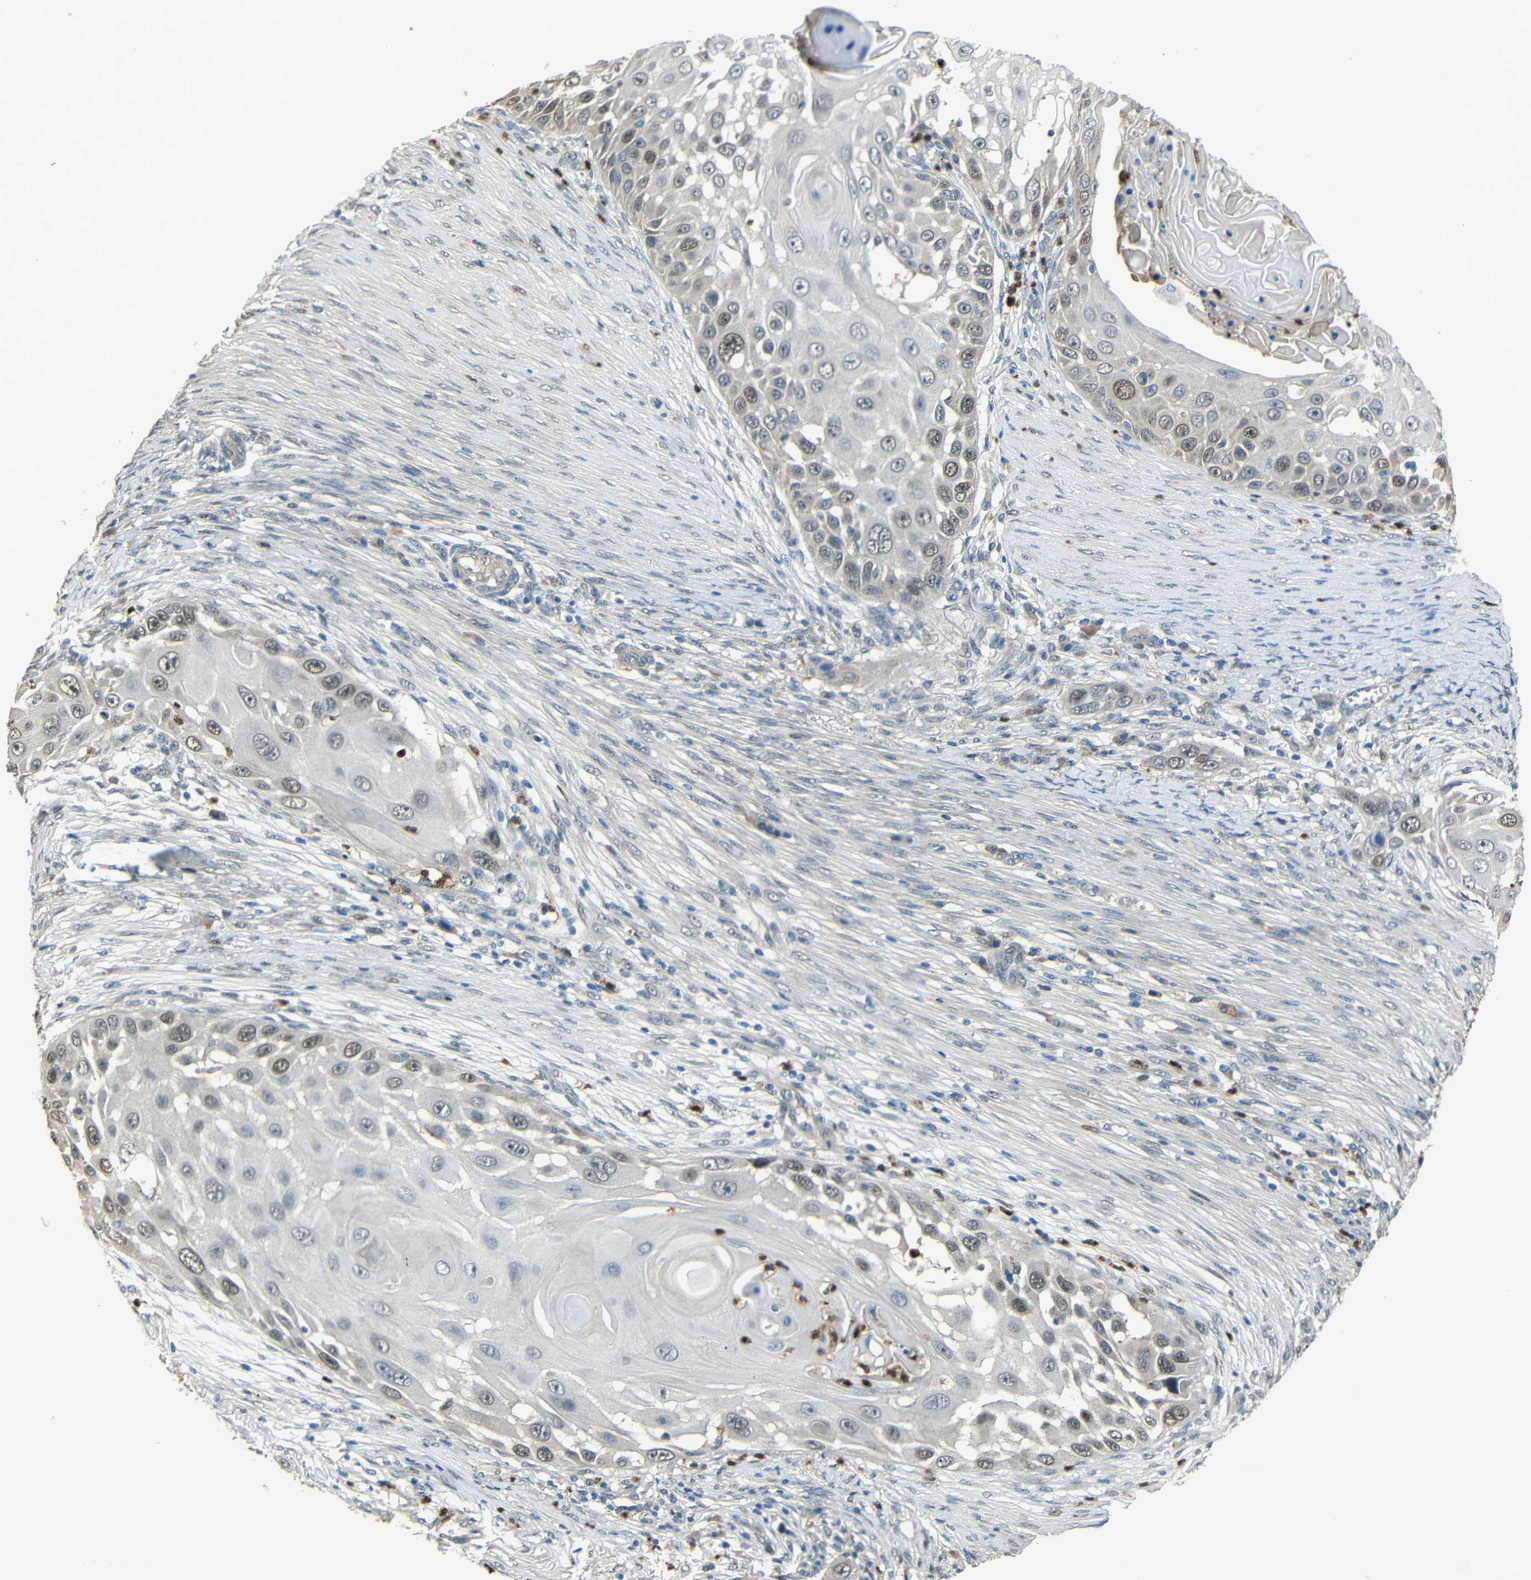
{"staining": {"intensity": "moderate", "quantity": "<25%", "location": "nuclear"}, "tissue": "skin cancer", "cell_type": "Tumor cells", "image_type": "cancer", "snomed": [{"axis": "morphology", "description": "Squamous cell carcinoma, NOS"}, {"axis": "topography", "description": "Skin"}], "caption": "The micrograph demonstrates a brown stain indicating the presence of a protein in the nuclear of tumor cells in skin cancer. The protein of interest is stained brown, and the nuclei are stained in blue (DAB IHC with brightfield microscopy, high magnification).", "gene": "STBD1", "patient": {"sex": "female", "age": 44}}